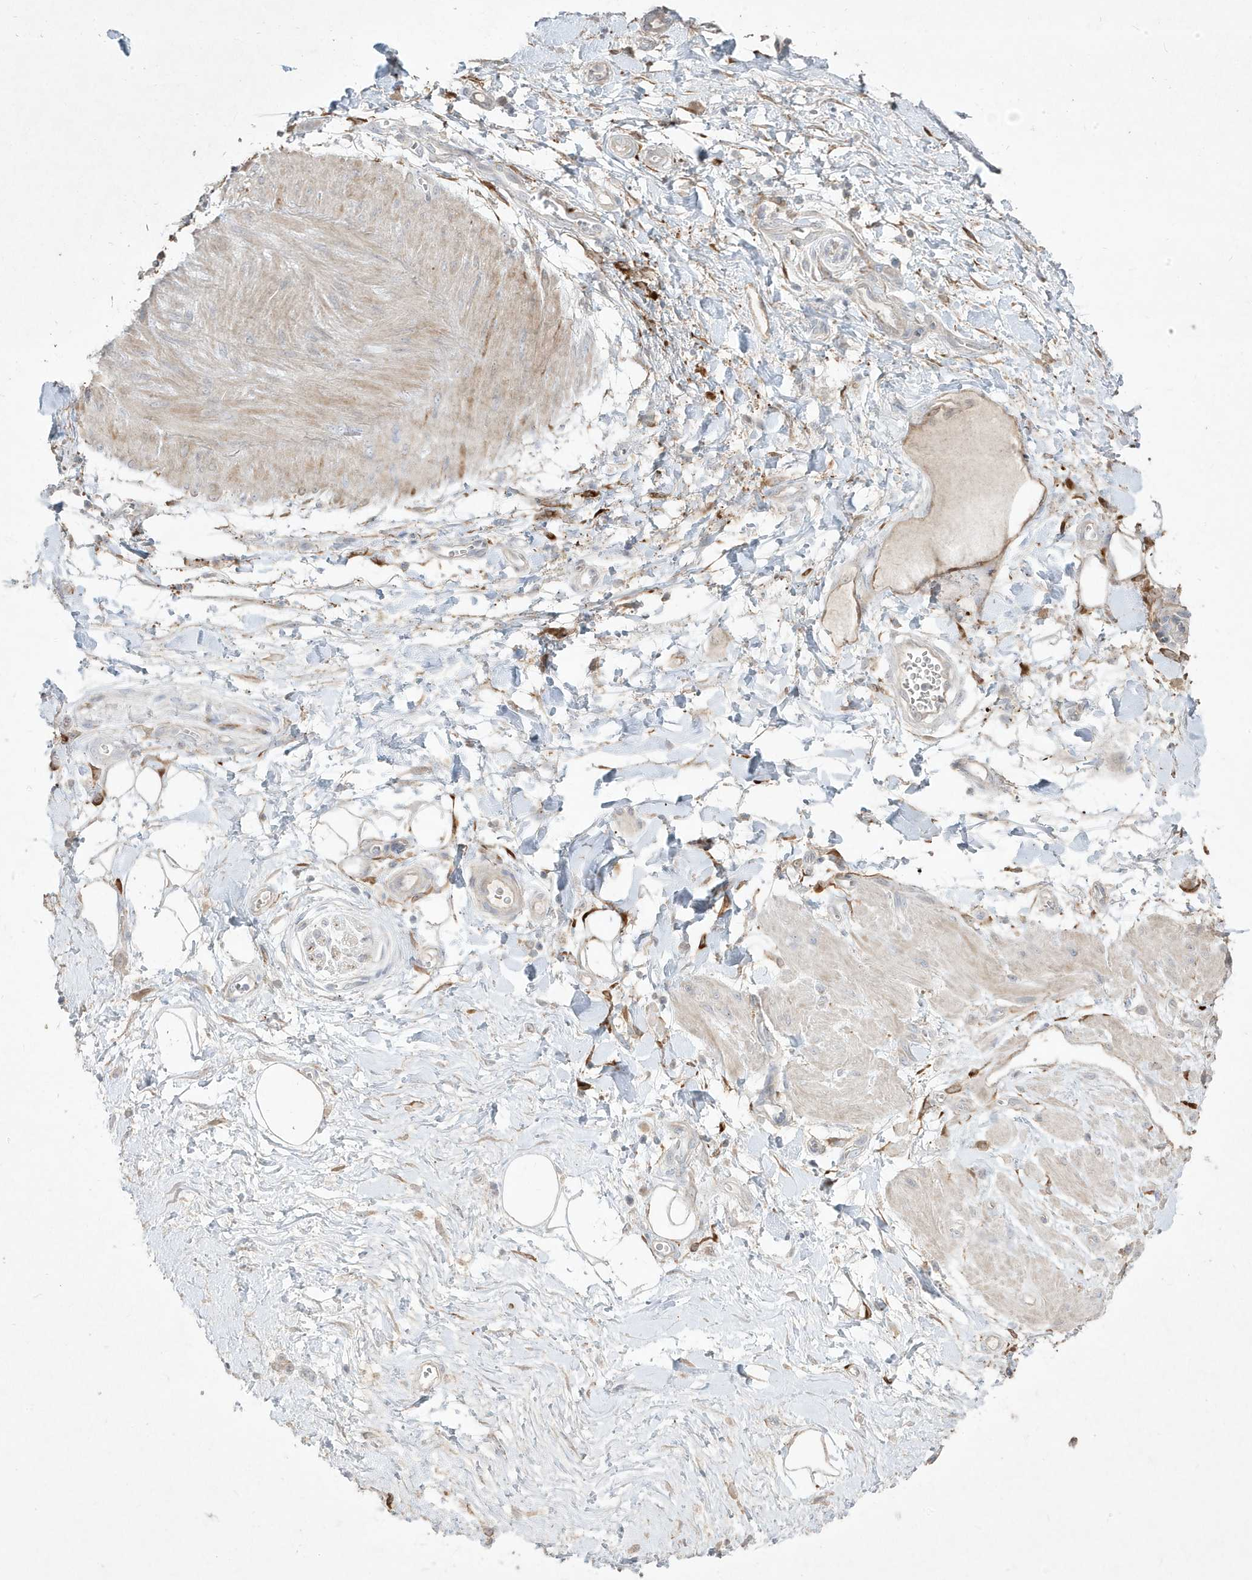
{"staining": {"intensity": "negative", "quantity": "none", "location": "none"}, "tissue": "adipose tissue", "cell_type": "Adipocytes", "image_type": "normal", "snomed": [{"axis": "morphology", "description": "Normal tissue, NOS"}, {"axis": "morphology", "description": "Adenocarcinoma, NOS"}, {"axis": "topography", "description": "Pancreas"}, {"axis": "topography", "description": "Peripheral nerve tissue"}], "caption": "A photomicrograph of human adipose tissue is negative for staining in adipocytes. (DAB (3,3'-diaminobenzidine) IHC with hematoxylin counter stain).", "gene": "RGL4", "patient": {"sex": "male", "age": 59}}